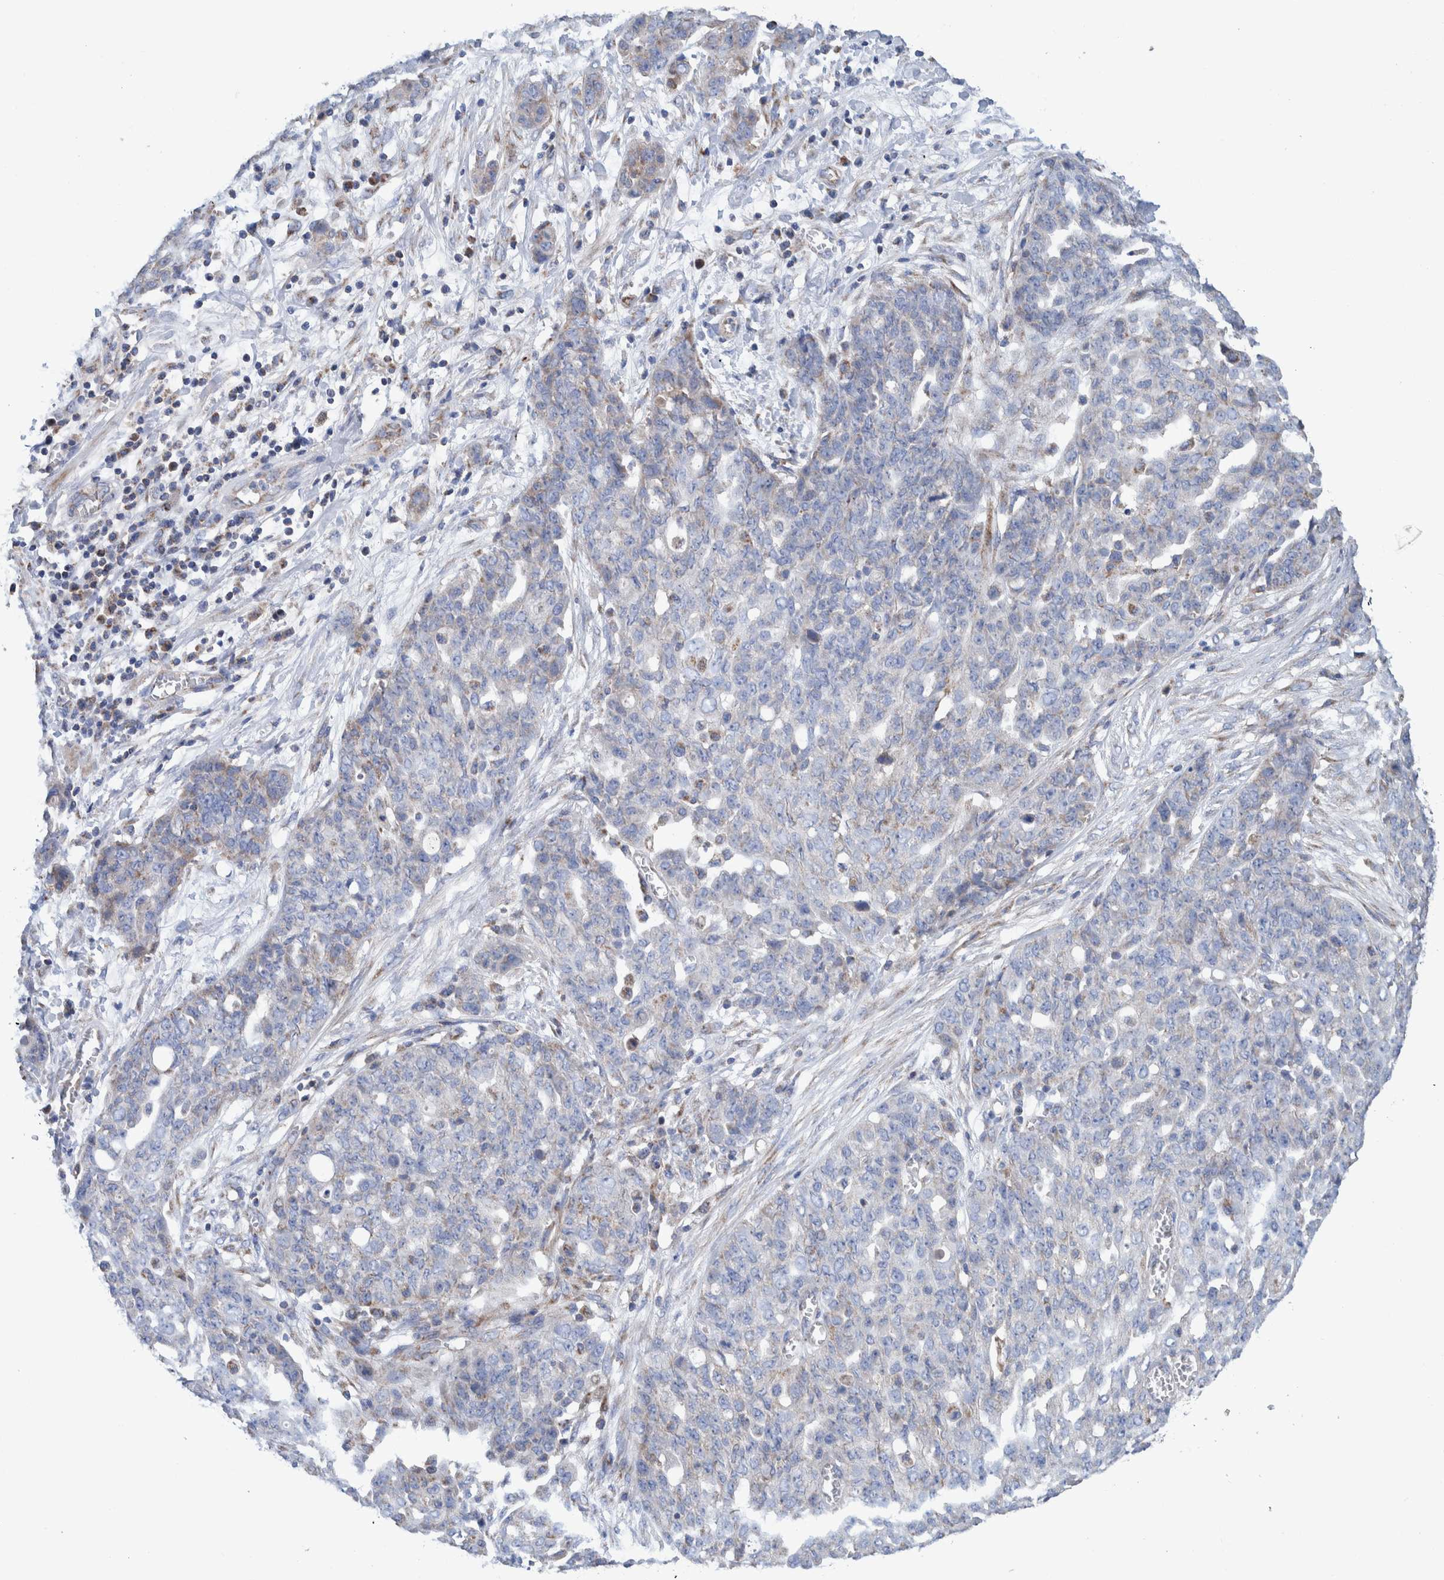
{"staining": {"intensity": "negative", "quantity": "none", "location": "none"}, "tissue": "ovarian cancer", "cell_type": "Tumor cells", "image_type": "cancer", "snomed": [{"axis": "morphology", "description": "Cystadenocarcinoma, serous, NOS"}, {"axis": "topography", "description": "Soft tissue"}, {"axis": "topography", "description": "Ovary"}], "caption": "Image shows no significant protein positivity in tumor cells of ovarian serous cystadenocarcinoma. (Brightfield microscopy of DAB (3,3'-diaminobenzidine) immunohistochemistry (IHC) at high magnification).", "gene": "DECR1", "patient": {"sex": "female", "age": 57}}